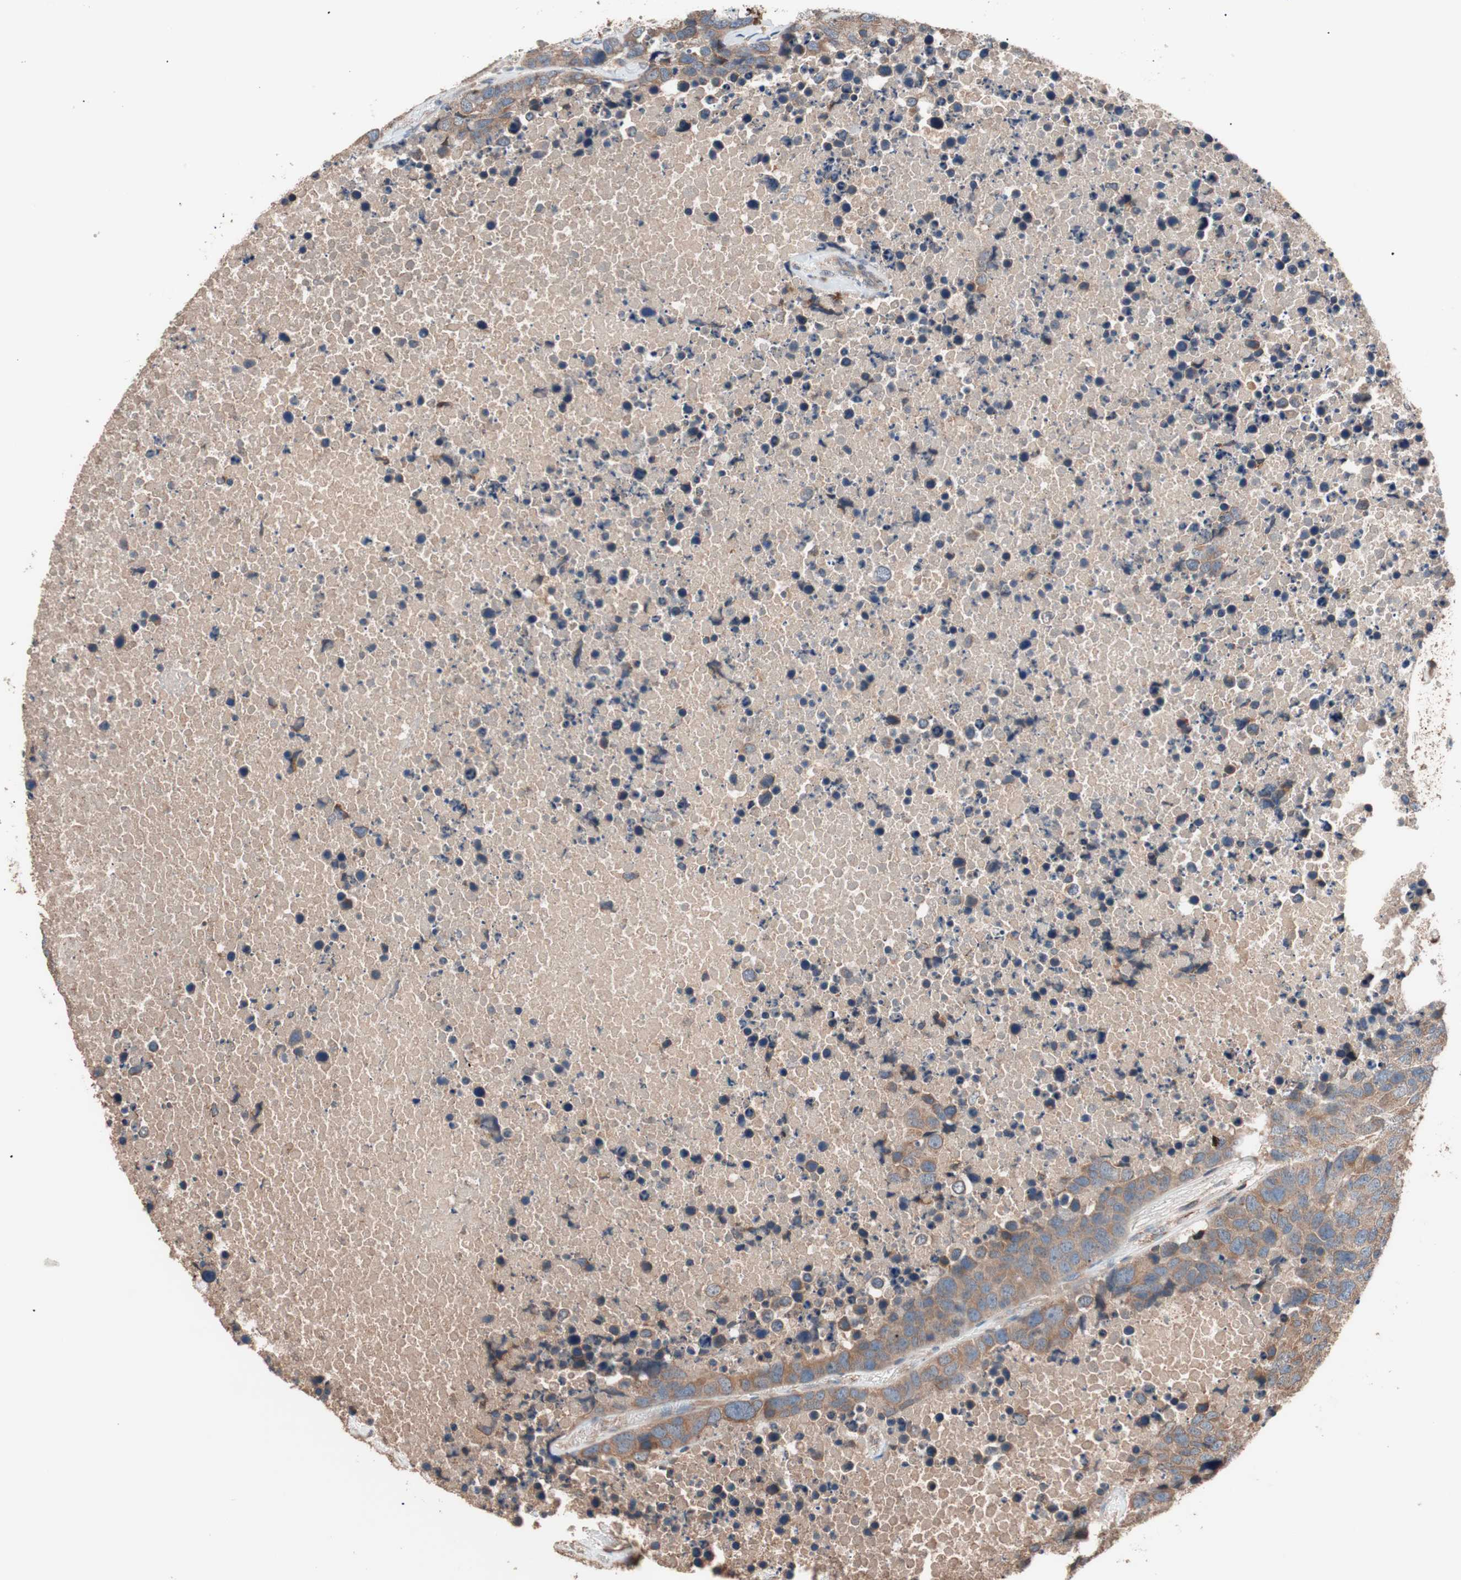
{"staining": {"intensity": "moderate", "quantity": ">75%", "location": "cytoplasmic/membranous"}, "tissue": "carcinoid", "cell_type": "Tumor cells", "image_type": "cancer", "snomed": [{"axis": "morphology", "description": "Carcinoid, malignant, NOS"}, {"axis": "topography", "description": "Lung"}], "caption": "A histopathology image showing moderate cytoplasmic/membranous expression in approximately >75% of tumor cells in malignant carcinoid, as visualized by brown immunohistochemical staining.", "gene": "GLYCTK", "patient": {"sex": "male", "age": 60}}